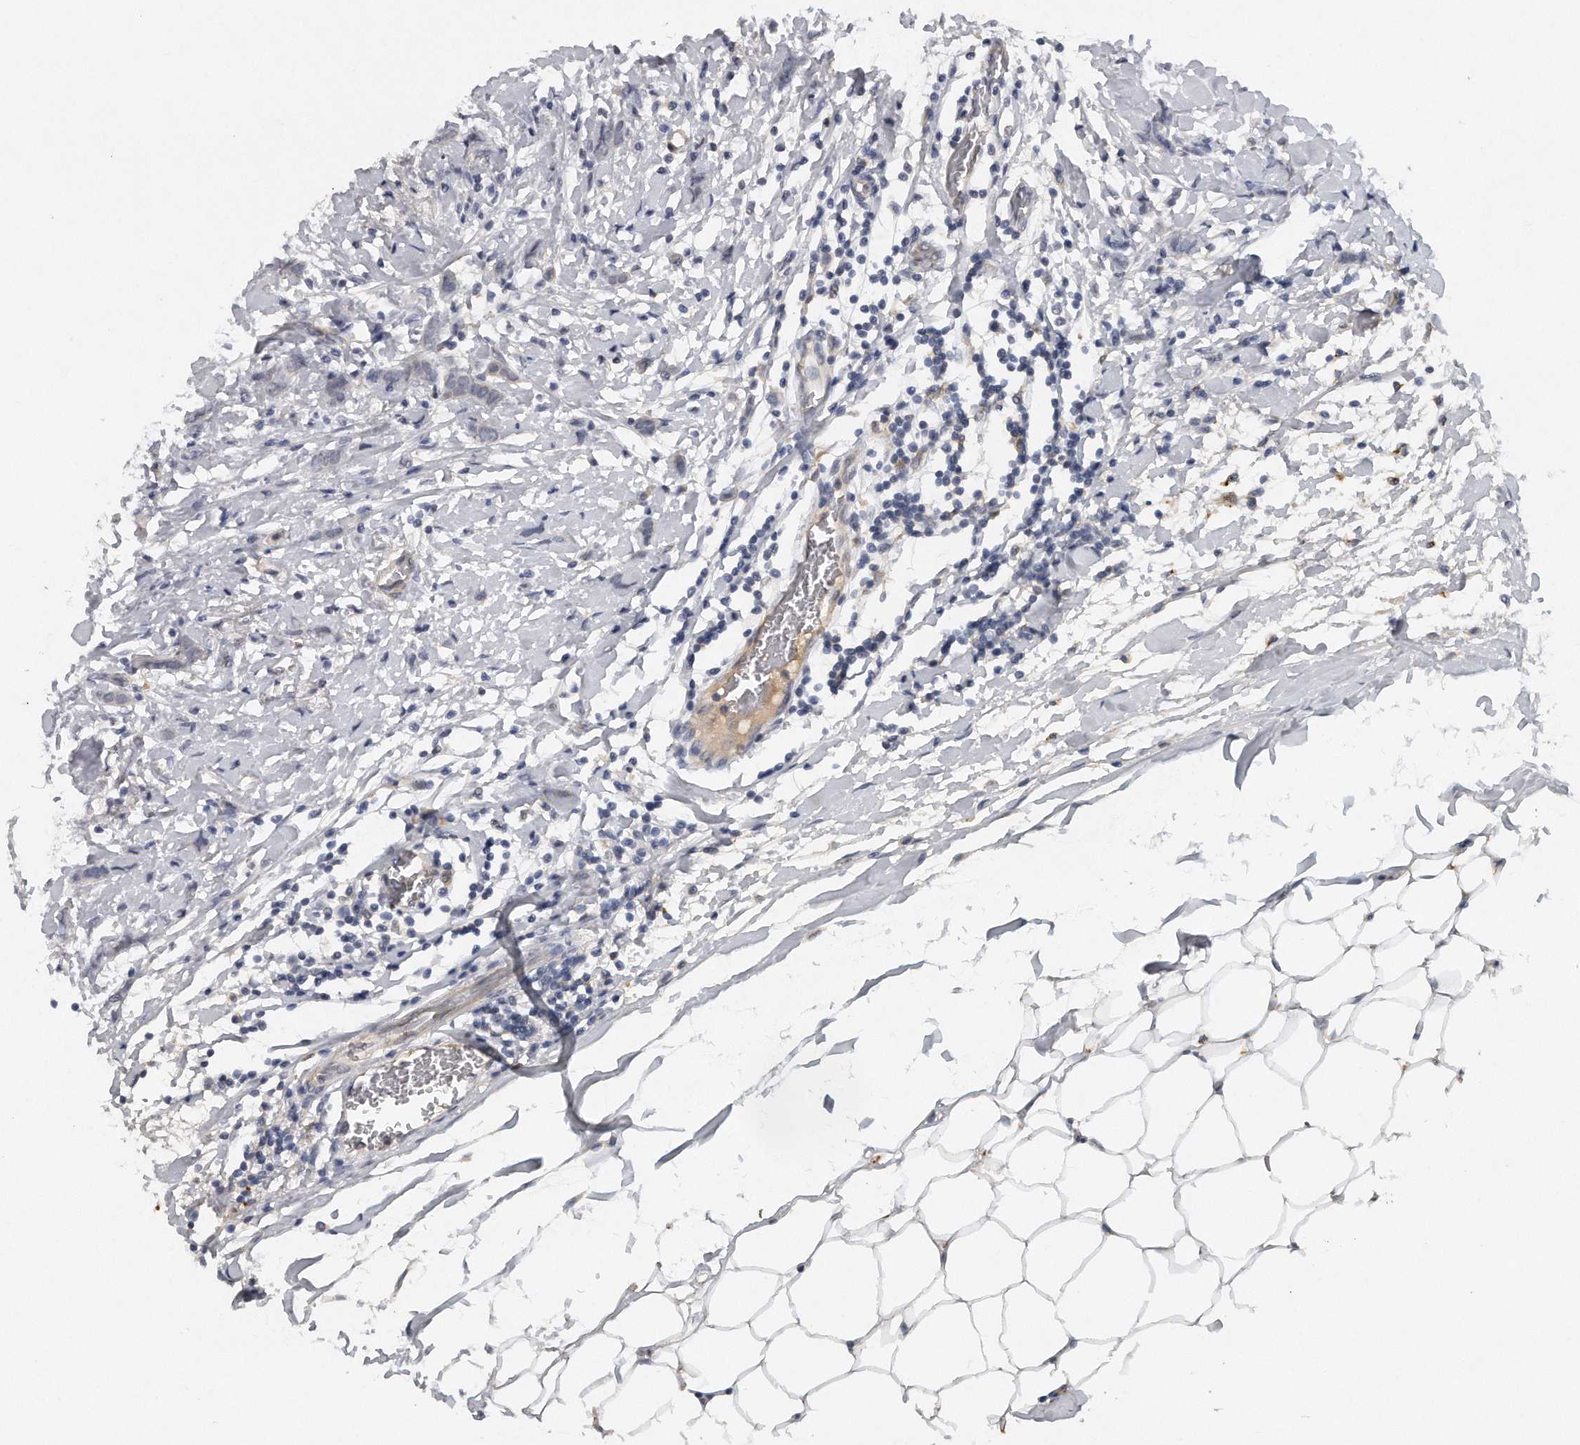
{"staining": {"intensity": "negative", "quantity": "none", "location": "none"}, "tissue": "breast cancer", "cell_type": "Tumor cells", "image_type": "cancer", "snomed": [{"axis": "morphology", "description": "Lobular carcinoma, in situ"}, {"axis": "morphology", "description": "Lobular carcinoma"}, {"axis": "topography", "description": "Breast"}], "caption": "Immunohistochemical staining of breast cancer displays no significant expression in tumor cells. Nuclei are stained in blue.", "gene": "CAMK1", "patient": {"sex": "female", "age": 41}}